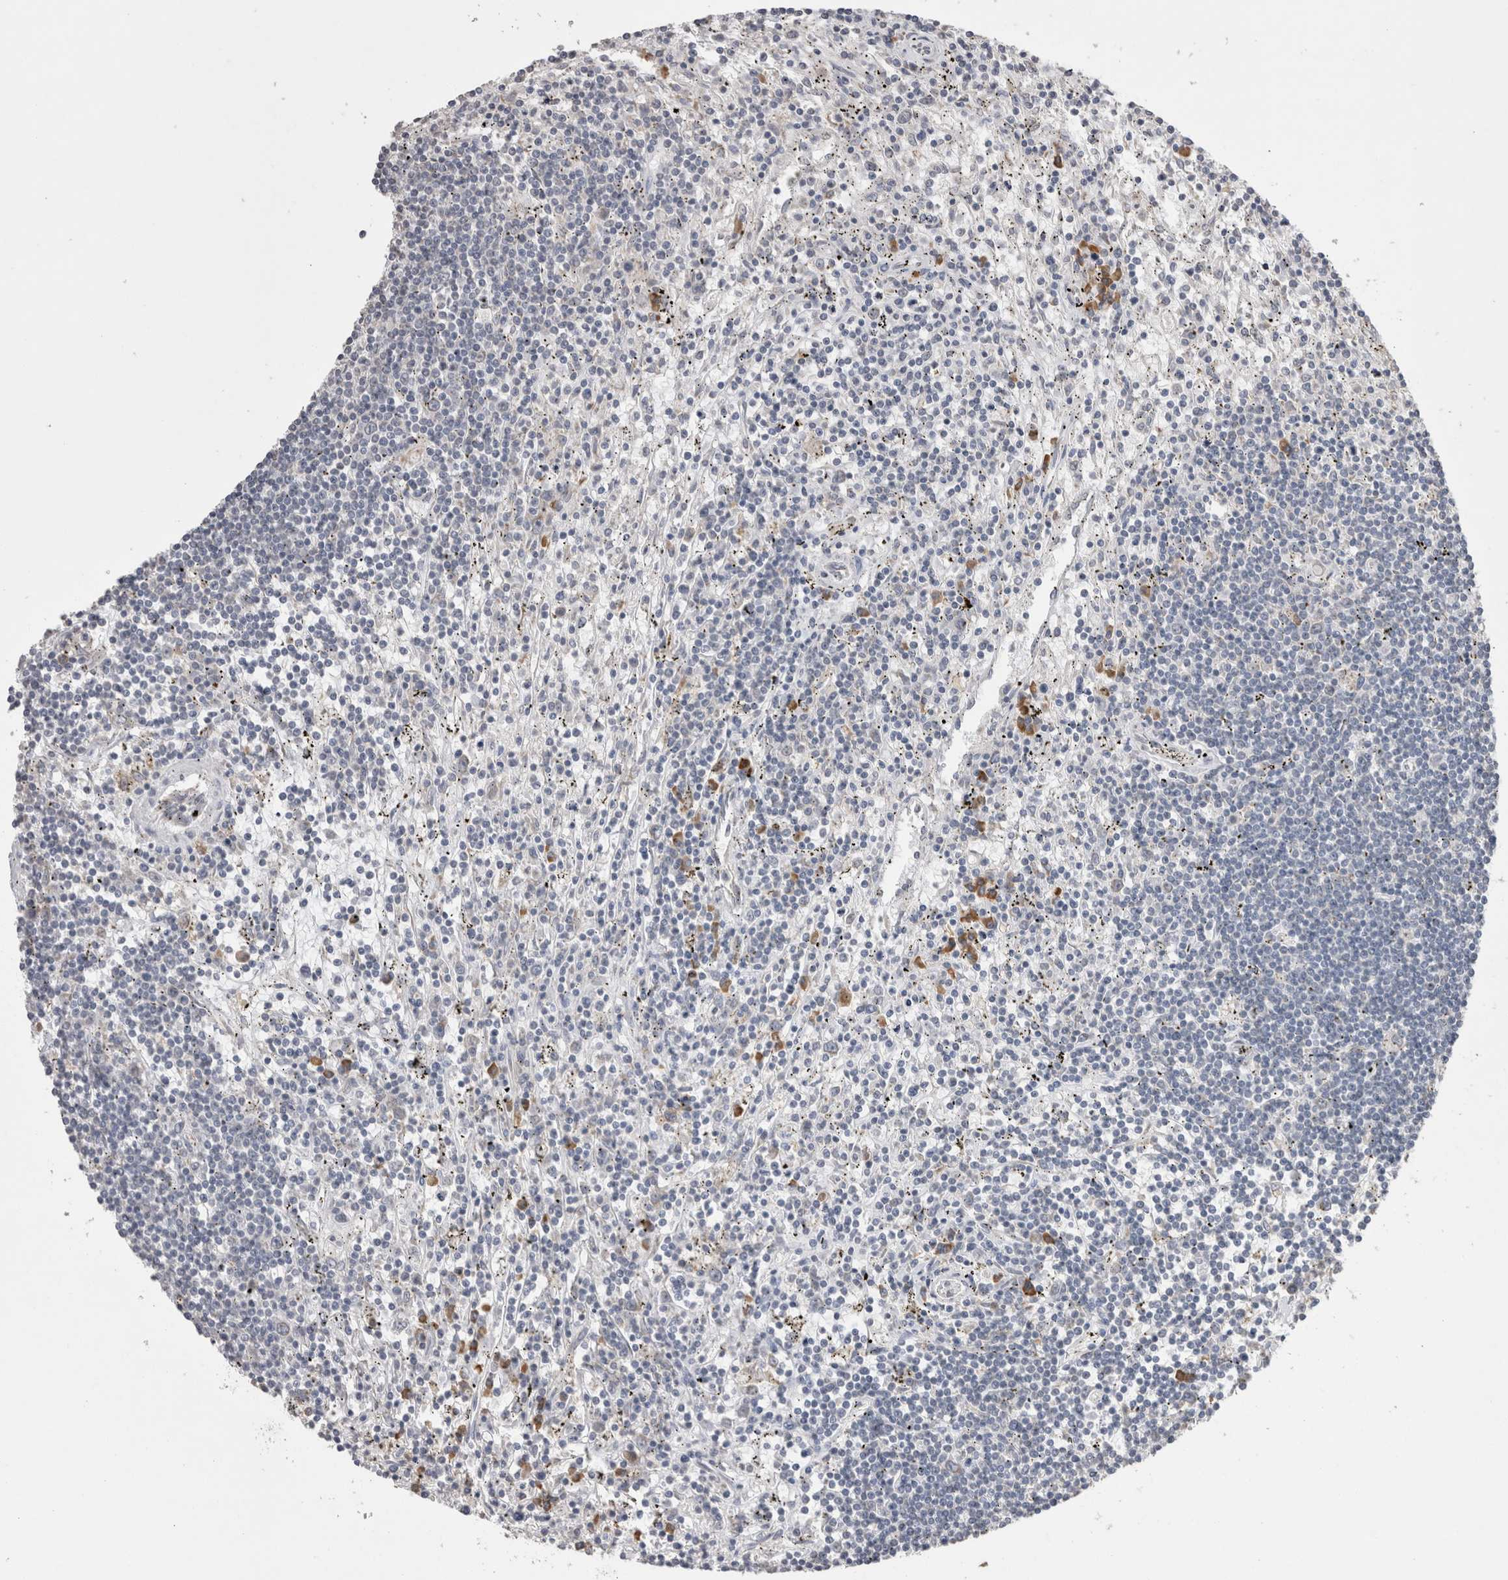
{"staining": {"intensity": "negative", "quantity": "none", "location": "none"}, "tissue": "lymphoma", "cell_type": "Tumor cells", "image_type": "cancer", "snomed": [{"axis": "morphology", "description": "Malignant lymphoma, non-Hodgkin's type, Low grade"}, {"axis": "topography", "description": "Spleen"}], "caption": "Malignant lymphoma, non-Hodgkin's type (low-grade) was stained to show a protein in brown. There is no significant staining in tumor cells.", "gene": "NOMO1", "patient": {"sex": "male", "age": 76}}